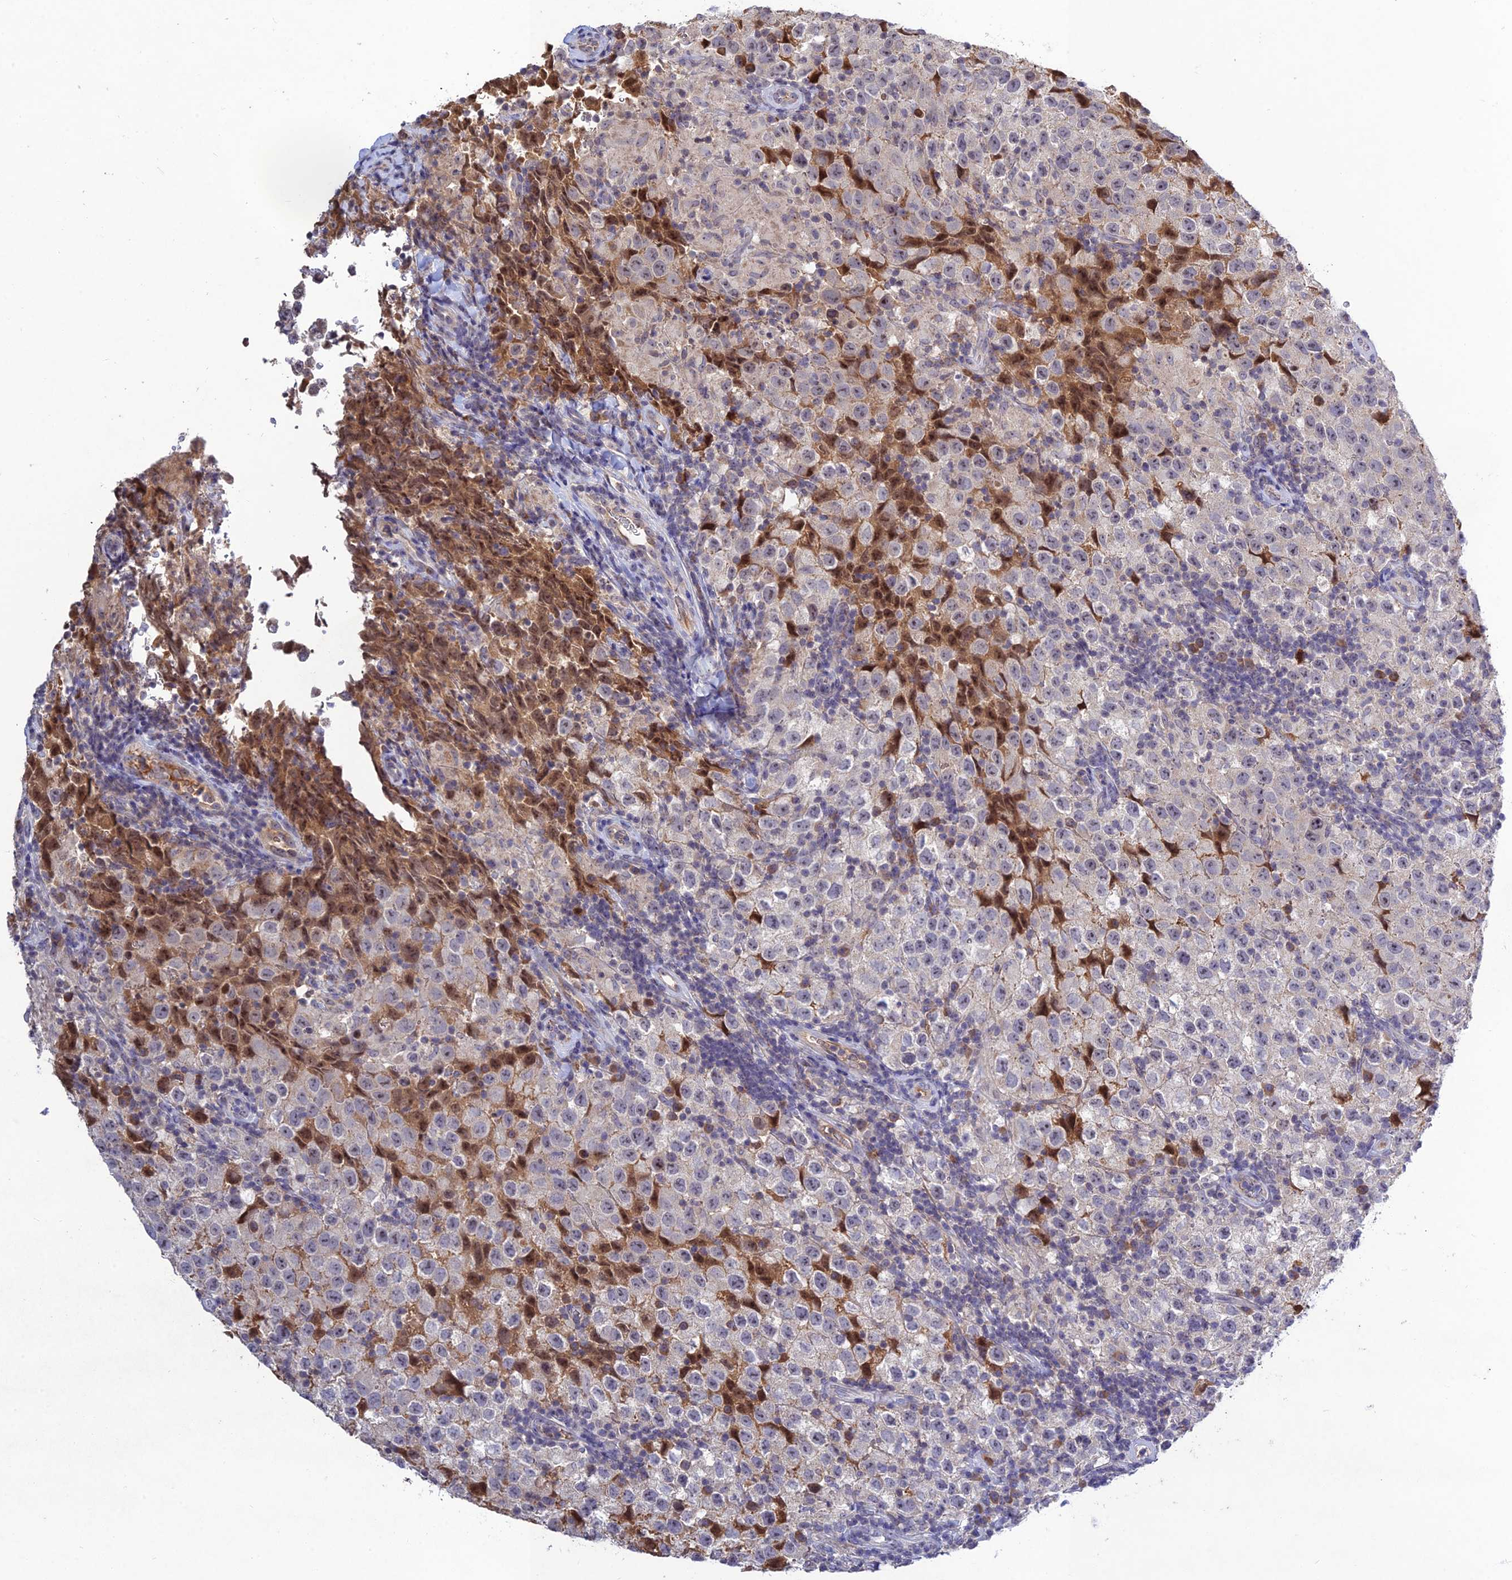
{"staining": {"intensity": "negative", "quantity": "none", "location": "none"}, "tissue": "testis cancer", "cell_type": "Tumor cells", "image_type": "cancer", "snomed": [{"axis": "morphology", "description": "Seminoma, NOS"}, {"axis": "morphology", "description": "Carcinoma, Embryonal, NOS"}, {"axis": "topography", "description": "Testis"}], "caption": "Tumor cells are negative for brown protein staining in testis cancer (seminoma). (Brightfield microscopy of DAB immunohistochemistry at high magnification).", "gene": "CHST5", "patient": {"sex": "male", "age": 41}}